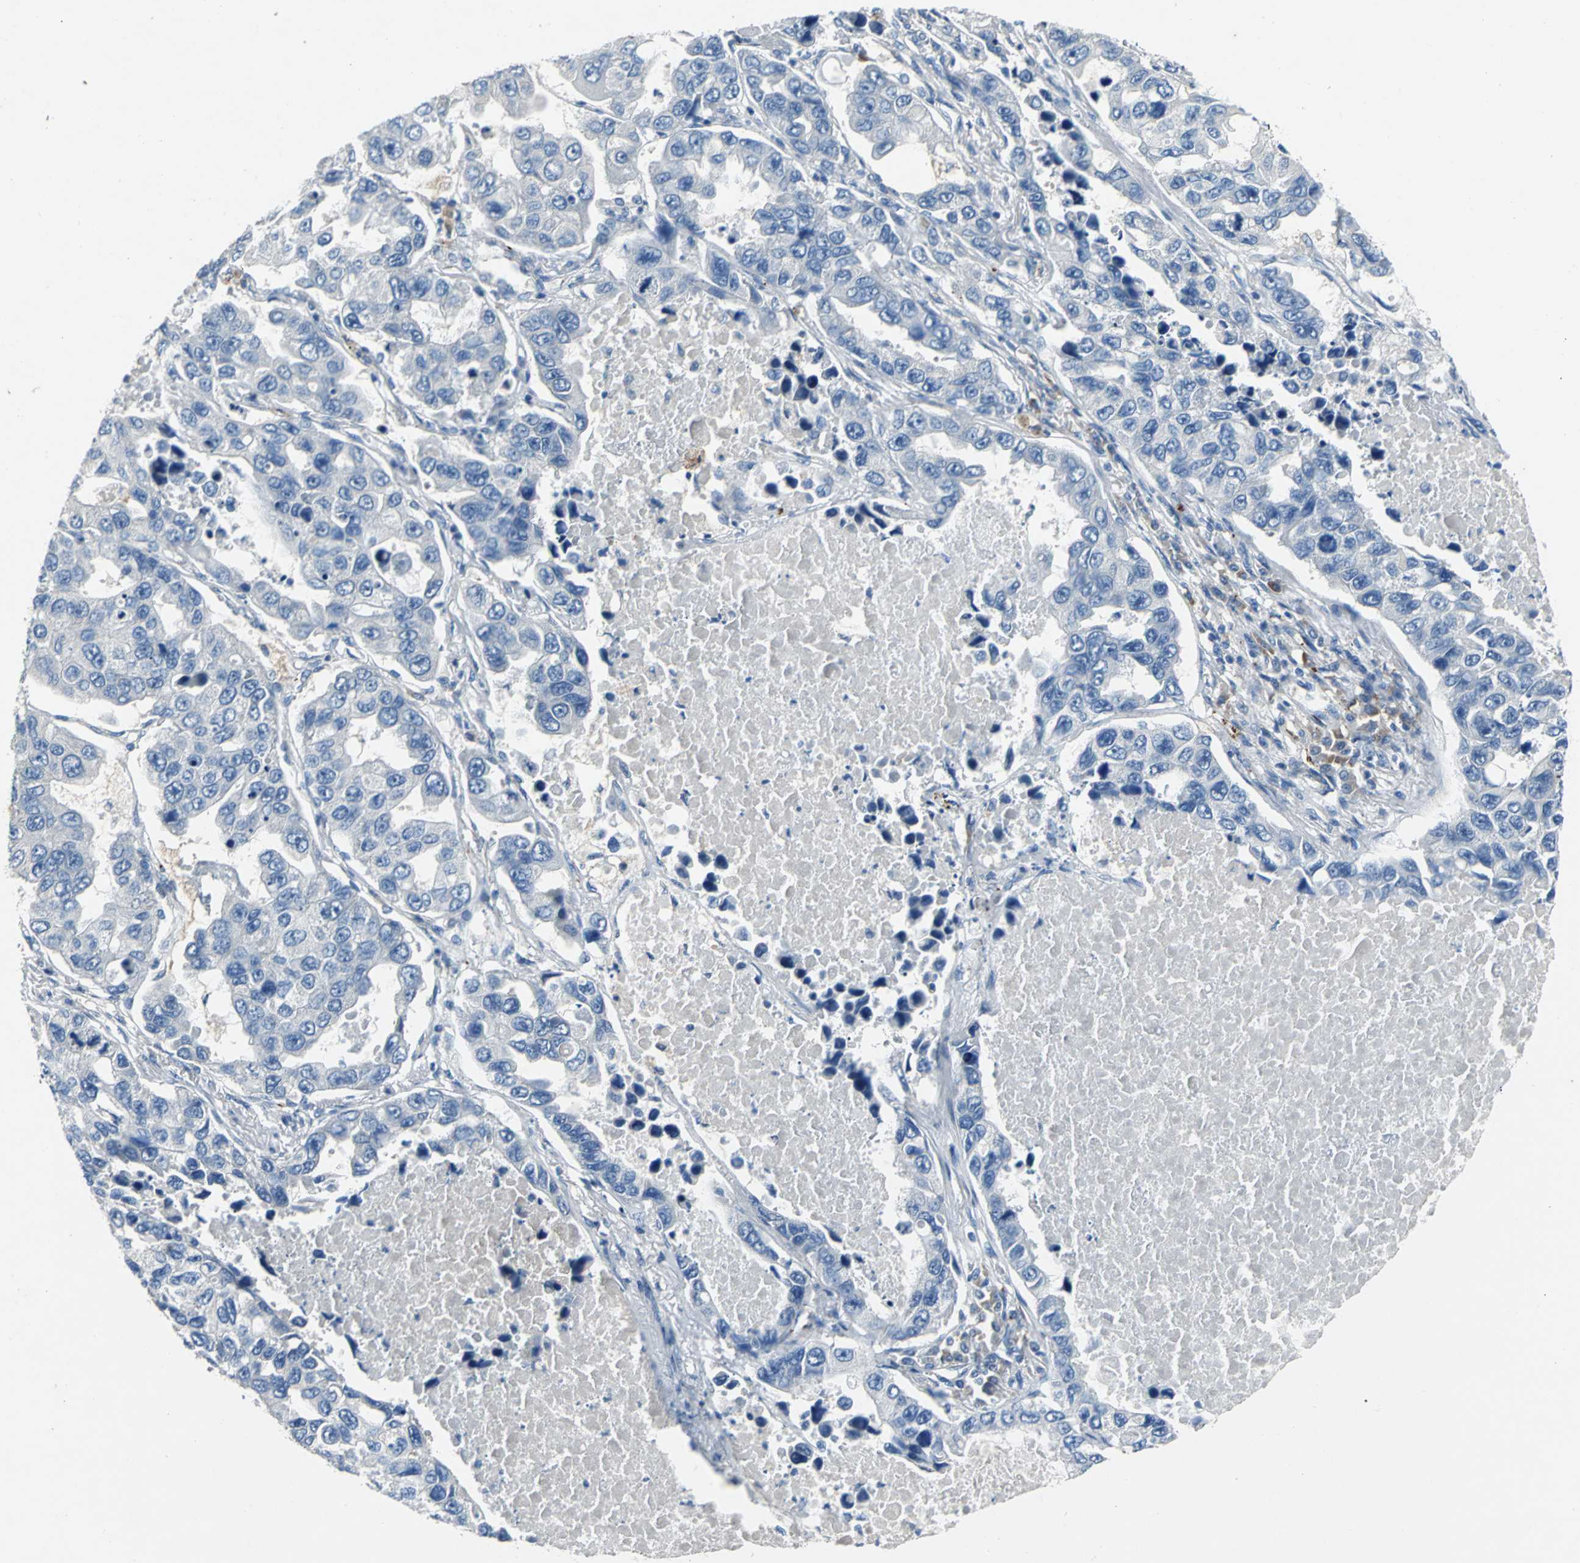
{"staining": {"intensity": "negative", "quantity": "none", "location": "none"}, "tissue": "lung cancer", "cell_type": "Tumor cells", "image_type": "cancer", "snomed": [{"axis": "morphology", "description": "Adenocarcinoma, NOS"}, {"axis": "topography", "description": "Lung"}], "caption": "Tumor cells show no significant protein staining in lung cancer.", "gene": "SELP", "patient": {"sex": "male", "age": 64}}